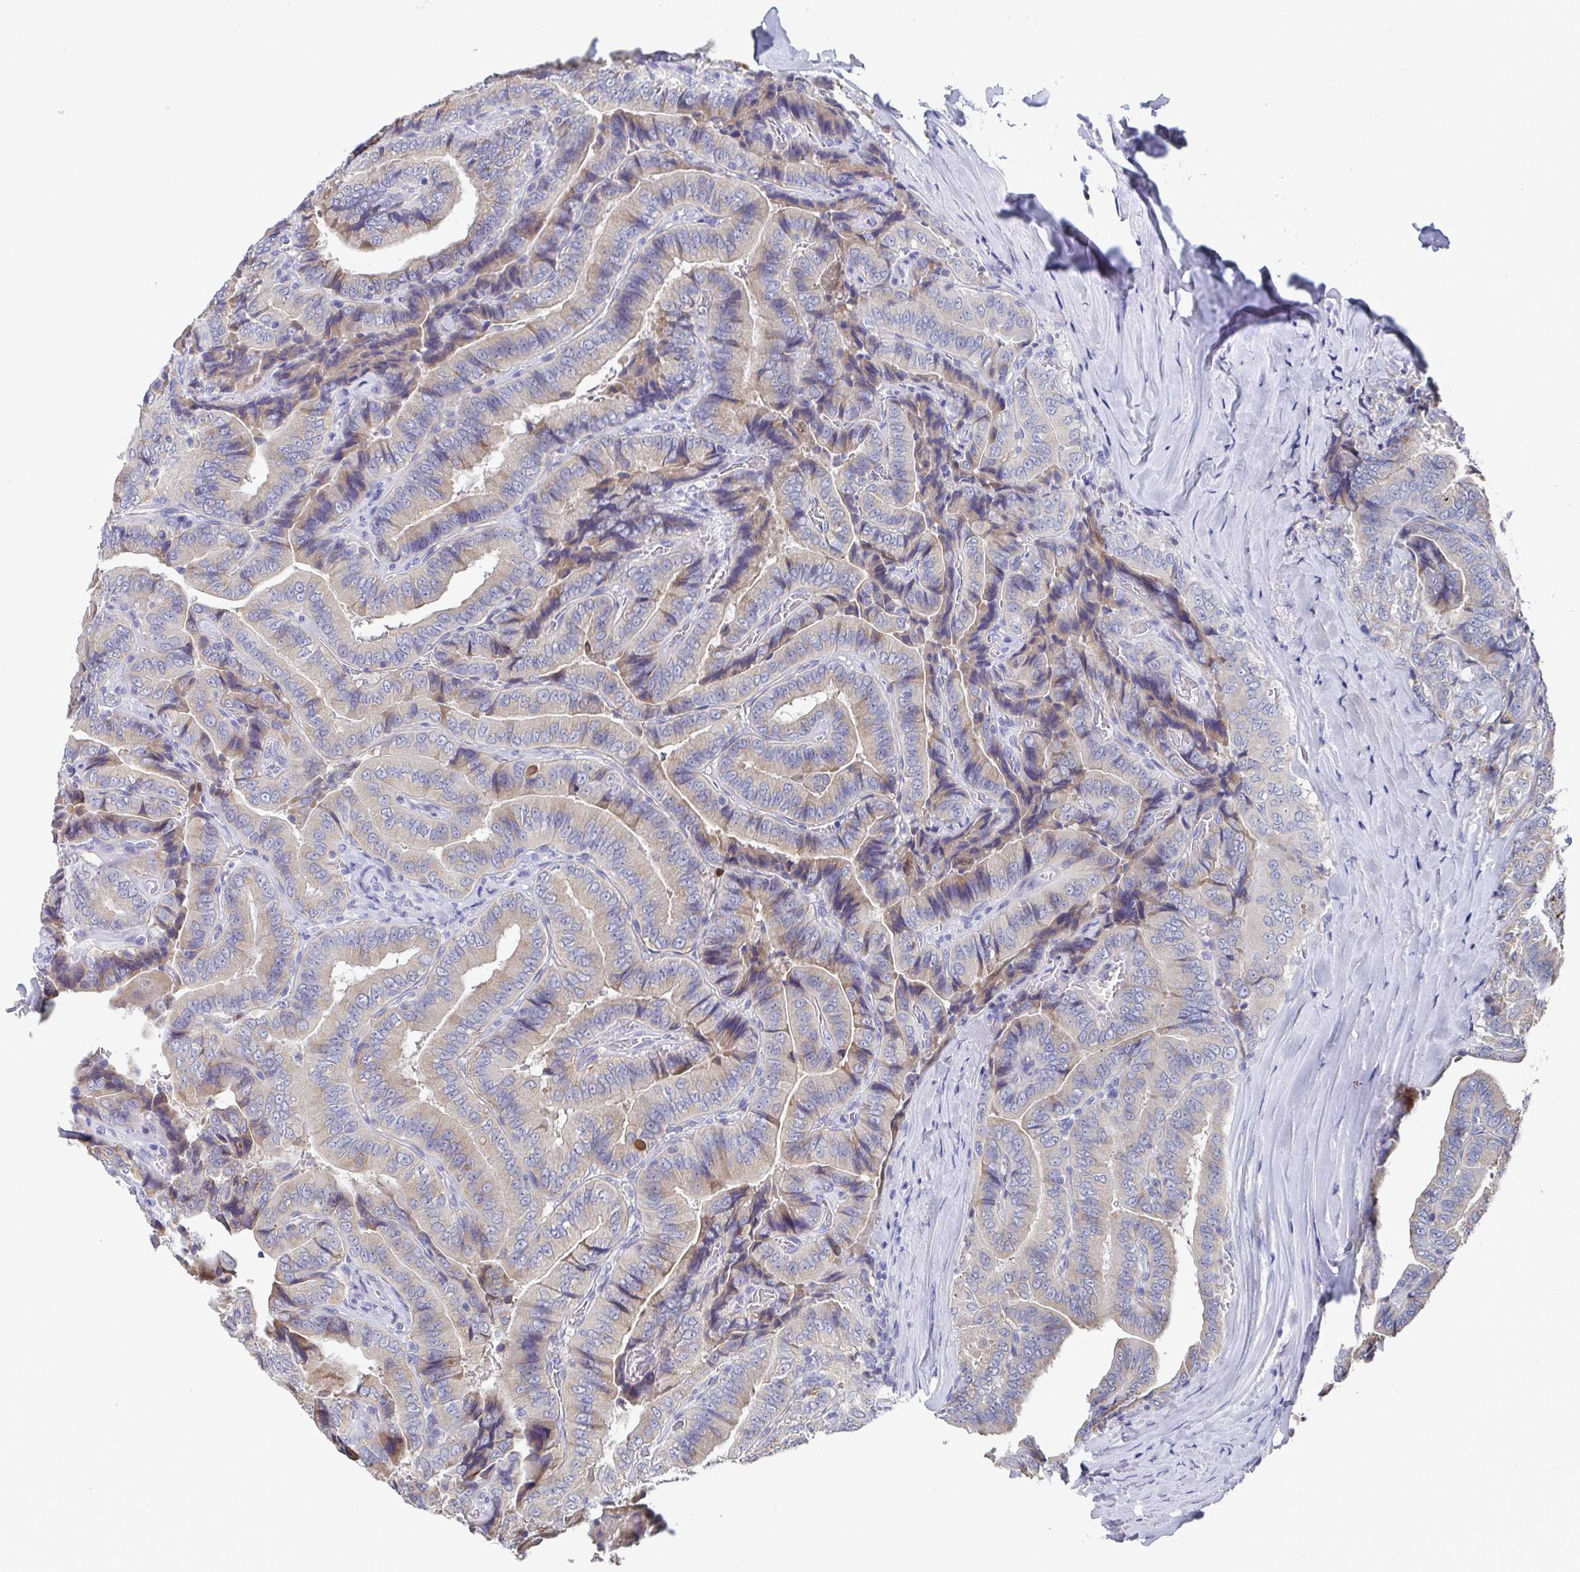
{"staining": {"intensity": "weak", "quantity": "25%-75%", "location": "cytoplasmic/membranous"}, "tissue": "thyroid cancer", "cell_type": "Tumor cells", "image_type": "cancer", "snomed": [{"axis": "morphology", "description": "Papillary adenocarcinoma, NOS"}, {"axis": "topography", "description": "Thyroid gland"}], "caption": "Tumor cells display weak cytoplasmic/membranous positivity in approximately 25%-75% of cells in thyroid papillary adenocarcinoma. (Brightfield microscopy of DAB IHC at high magnification).", "gene": "TAS2R39", "patient": {"sex": "male", "age": 61}}